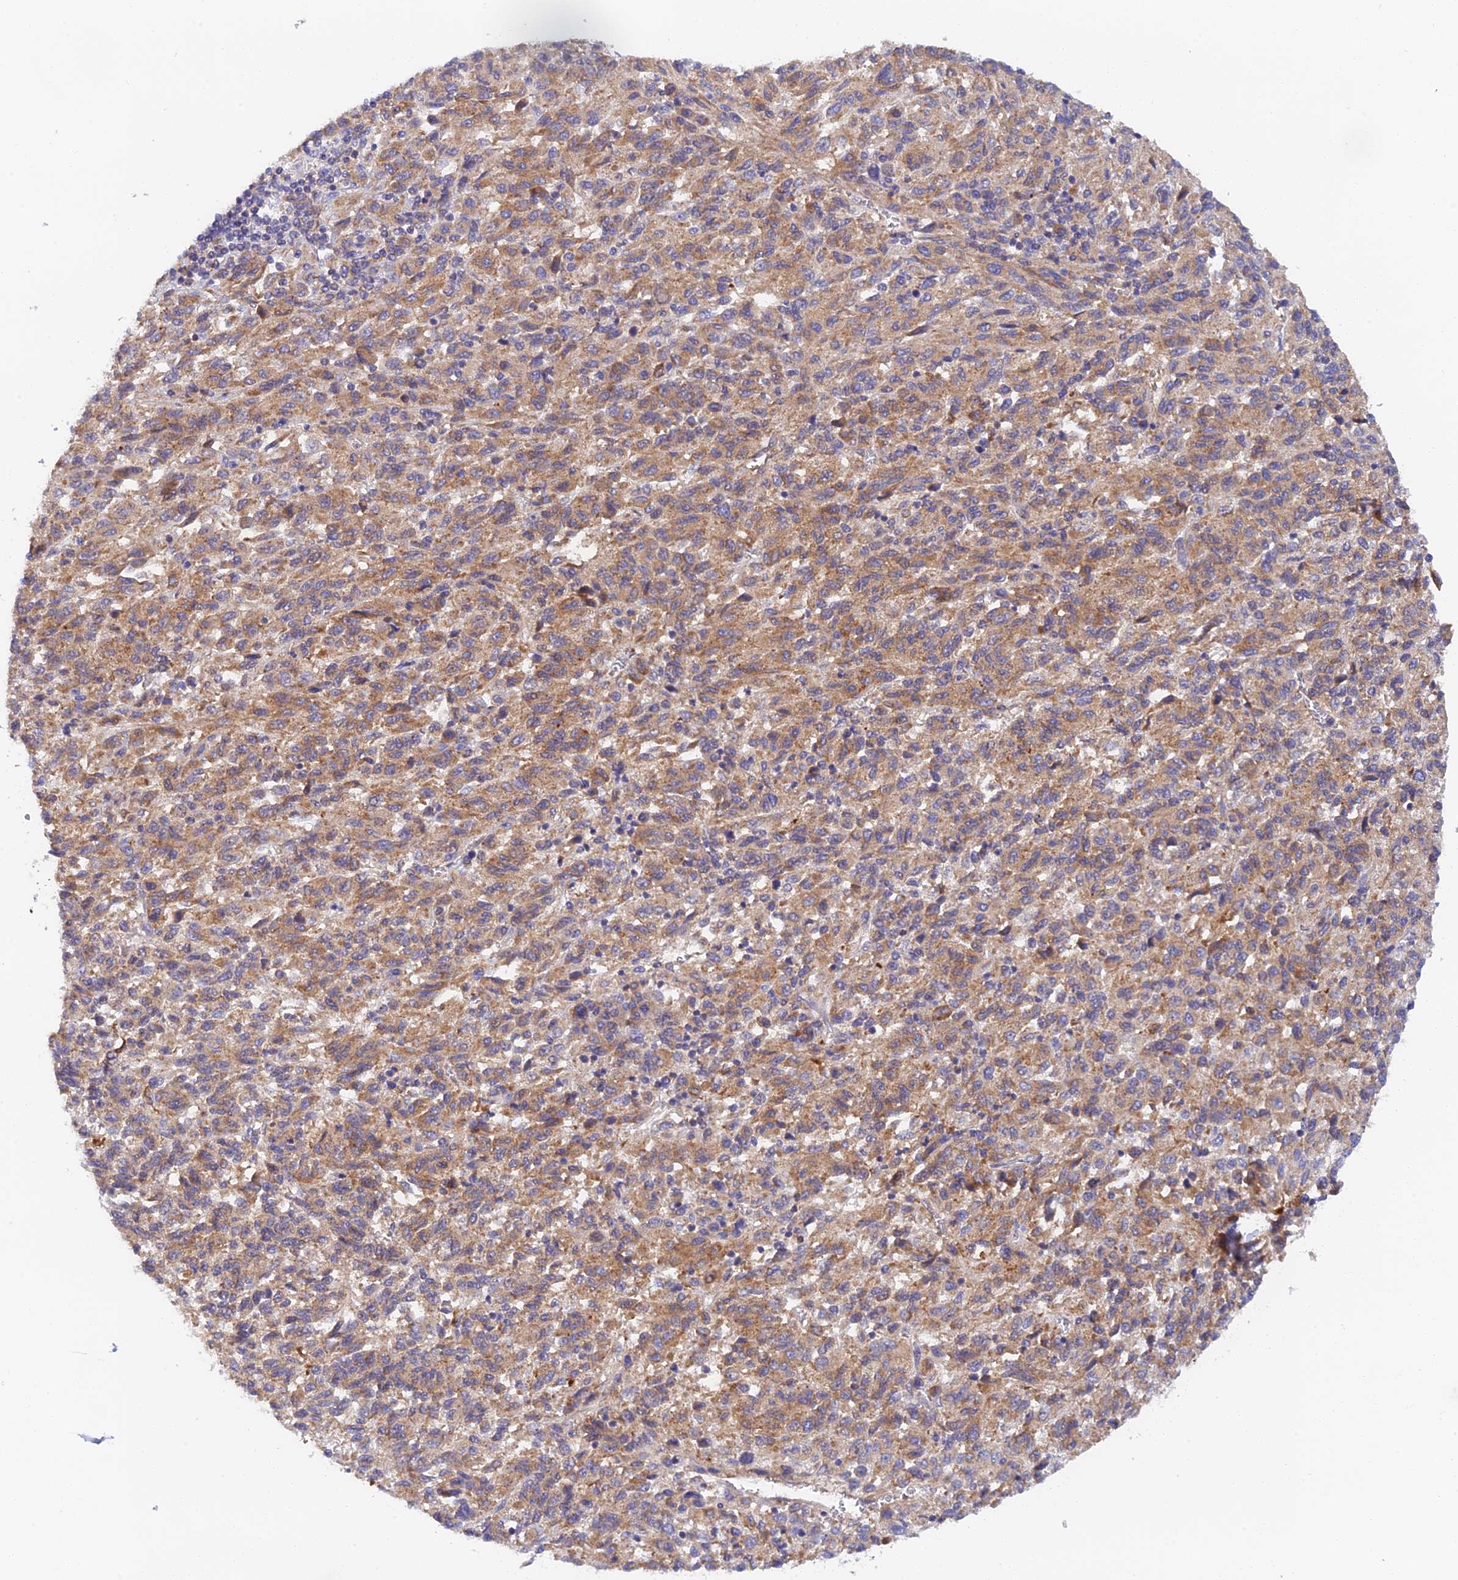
{"staining": {"intensity": "moderate", "quantity": ">75%", "location": "cytoplasmic/membranous"}, "tissue": "melanoma", "cell_type": "Tumor cells", "image_type": "cancer", "snomed": [{"axis": "morphology", "description": "Malignant melanoma, Metastatic site"}, {"axis": "topography", "description": "Lung"}], "caption": "High-power microscopy captured an immunohistochemistry (IHC) micrograph of malignant melanoma (metastatic site), revealing moderate cytoplasmic/membranous staining in about >75% of tumor cells. (Brightfield microscopy of DAB IHC at high magnification).", "gene": "RANBP6", "patient": {"sex": "male", "age": 64}}